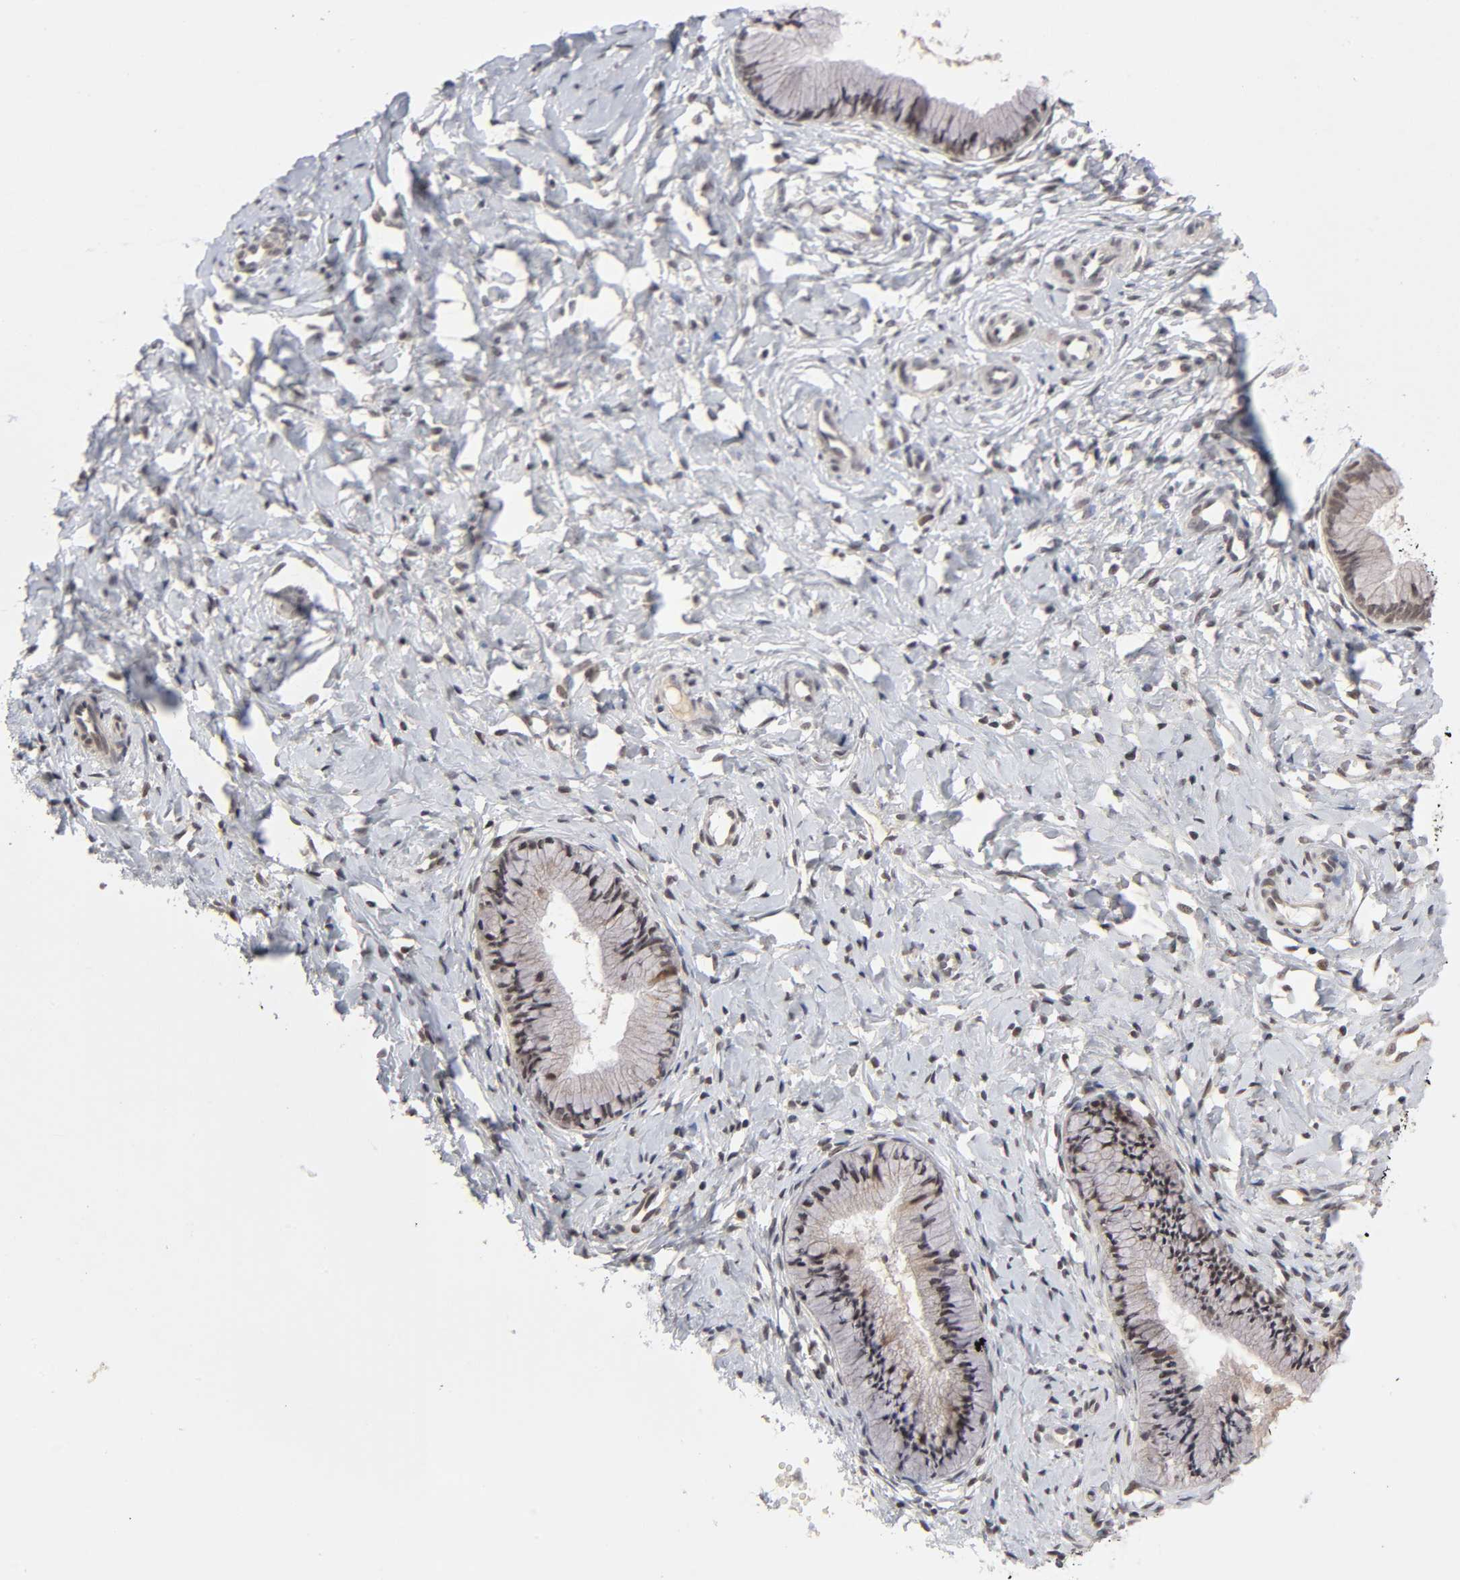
{"staining": {"intensity": "moderate", "quantity": ">75%", "location": "cytoplasmic/membranous,nuclear"}, "tissue": "cervix", "cell_type": "Glandular cells", "image_type": "normal", "snomed": [{"axis": "morphology", "description": "Normal tissue, NOS"}, {"axis": "topography", "description": "Cervix"}], "caption": "Cervix was stained to show a protein in brown. There is medium levels of moderate cytoplasmic/membranous,nuclear positivity in about >75% of glandular cells. The protein of interest is stained brown, and the nuclei are stained in blue (DAB IHC with brightfield microscopy, high magnification).", "gene": "EP300", "patient": {"sex": "female", "age": 46}}